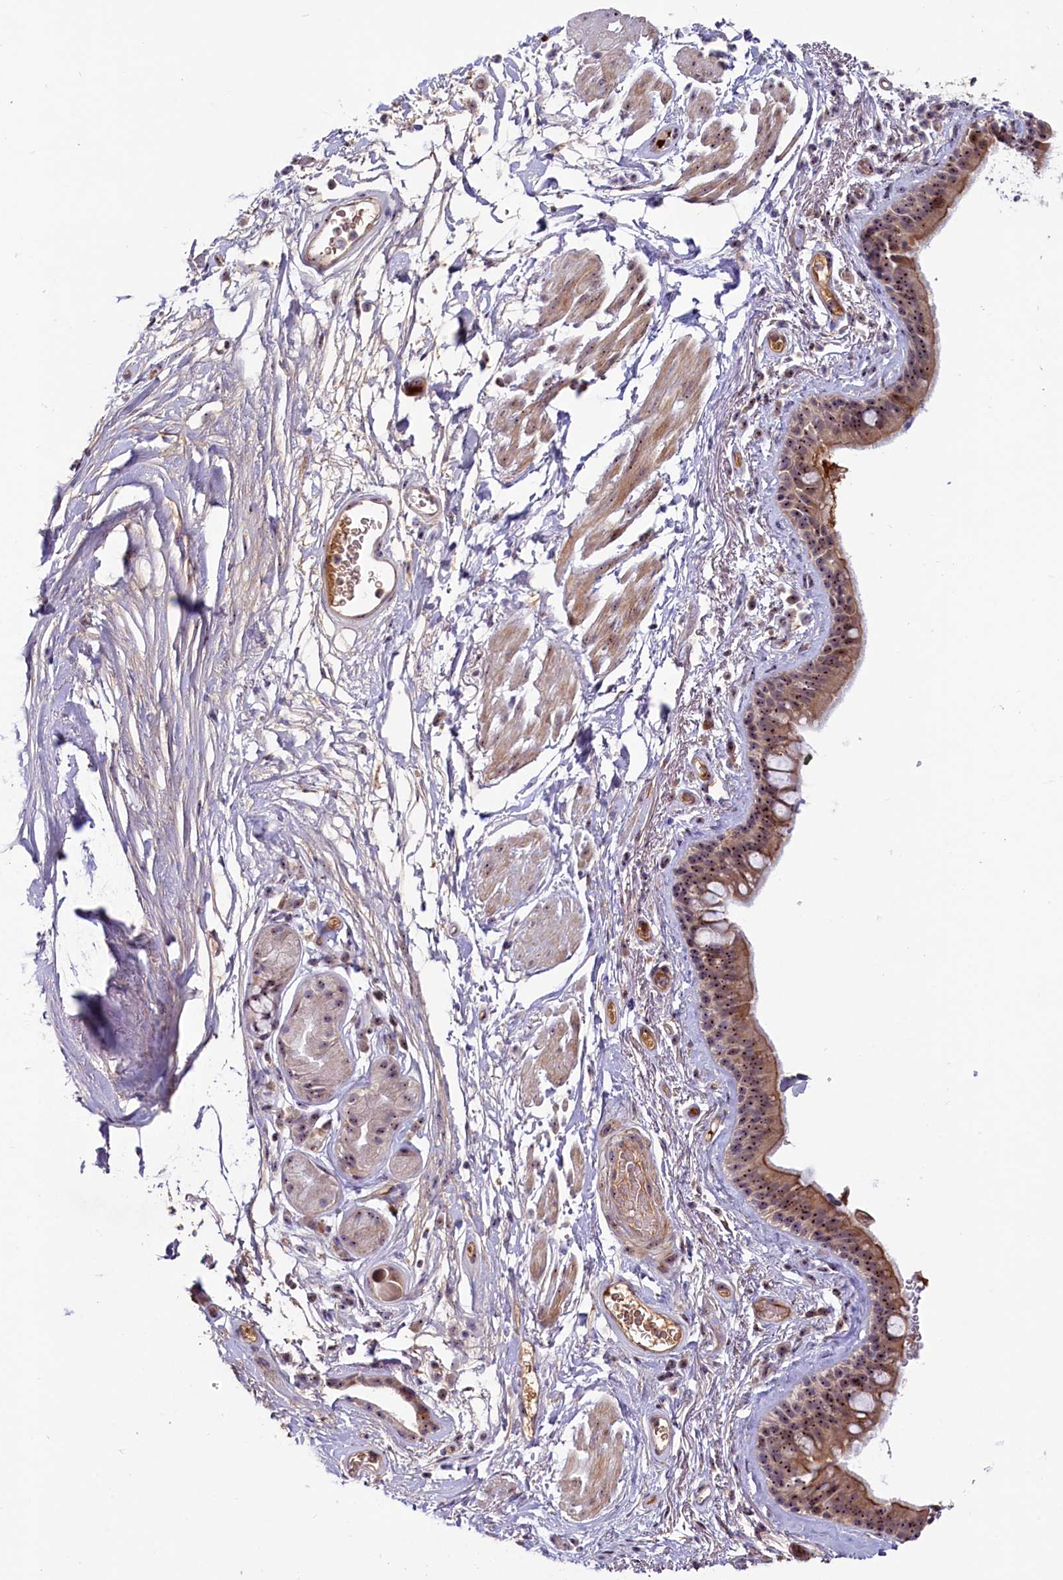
{"staining": {"intensity": "moderate", "quantity": ">75%", "location": "cytoplasmic/membranous,nuclear"}, "tissue": "bronchus", "cell_type": "Respiratory epithelial cells", "image_type": "normal", "snomed": [{"axis": "morphology", "description": "Normal tissue, NOS"}, {"axis": "topography", "description": "Cartilage tissue"}], "caption": "This image displays IHC staining of normal human bronchus, with medium moderate cytoplasmic/membranous,nuclear staining in approximately >75% of respiratory epithelial cells.", "gene": "TCOF1", "patient": {"sex": "male", "age": 63}}